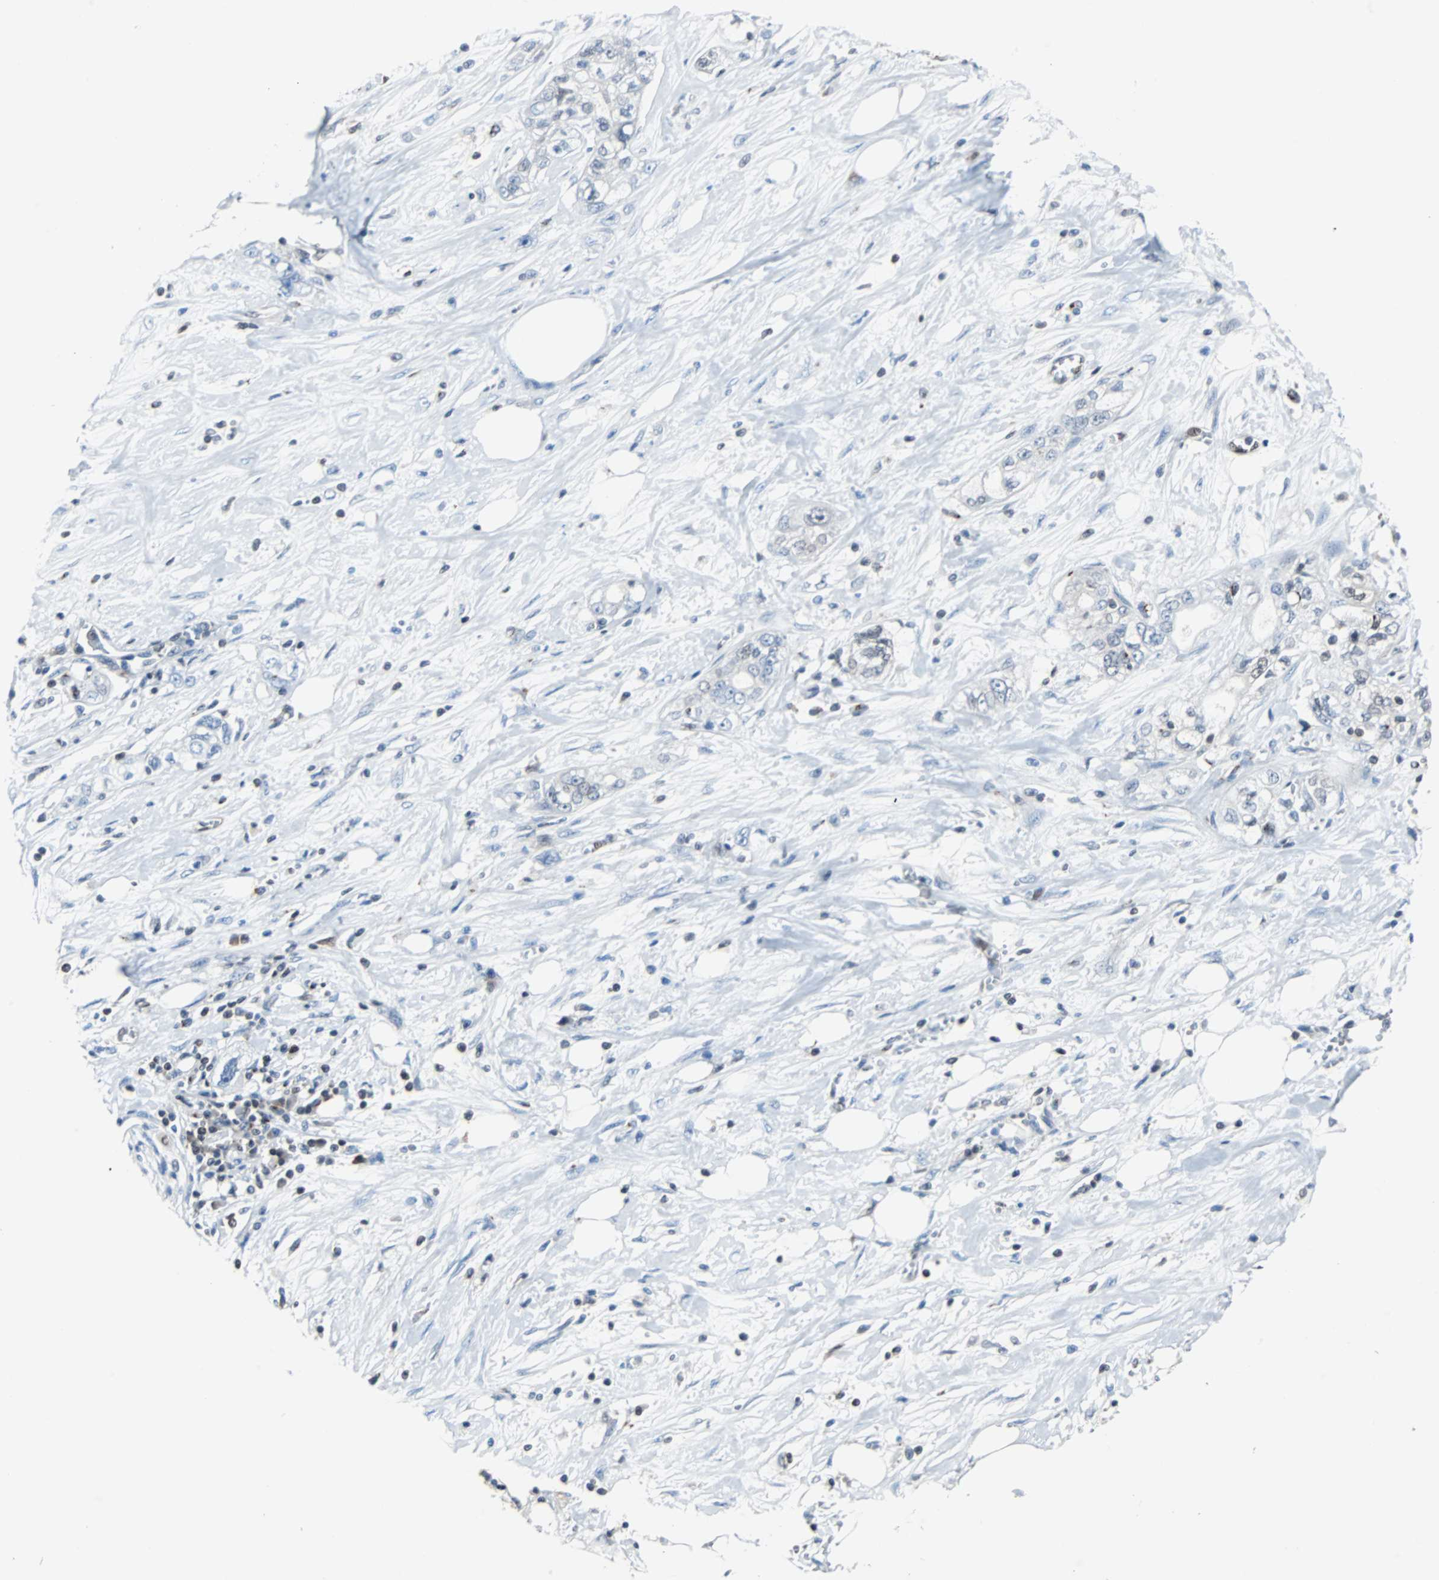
{"staining": {"intensity": "negative", "quantity": "none", "location": "none"}, "tissue": "pancreatic cancer", "cell_type": "Tumor cells", "image_type": "cancer", "snomed": [{"axis": "morphology", "description": "Adenocarcinoma, NOS"}, {"axis": "topography", "description": "Pancreas"}], "caption": "IHC histopathology image of neoplastic tissue: pancreatic adenocarcinoma stained with DAB (3,3'-diaminobenzidine) reveals no significant protein positivity in tumor cells.", "gene": "MAP2K6", "patient": {"sex": "male", "age": 70}}